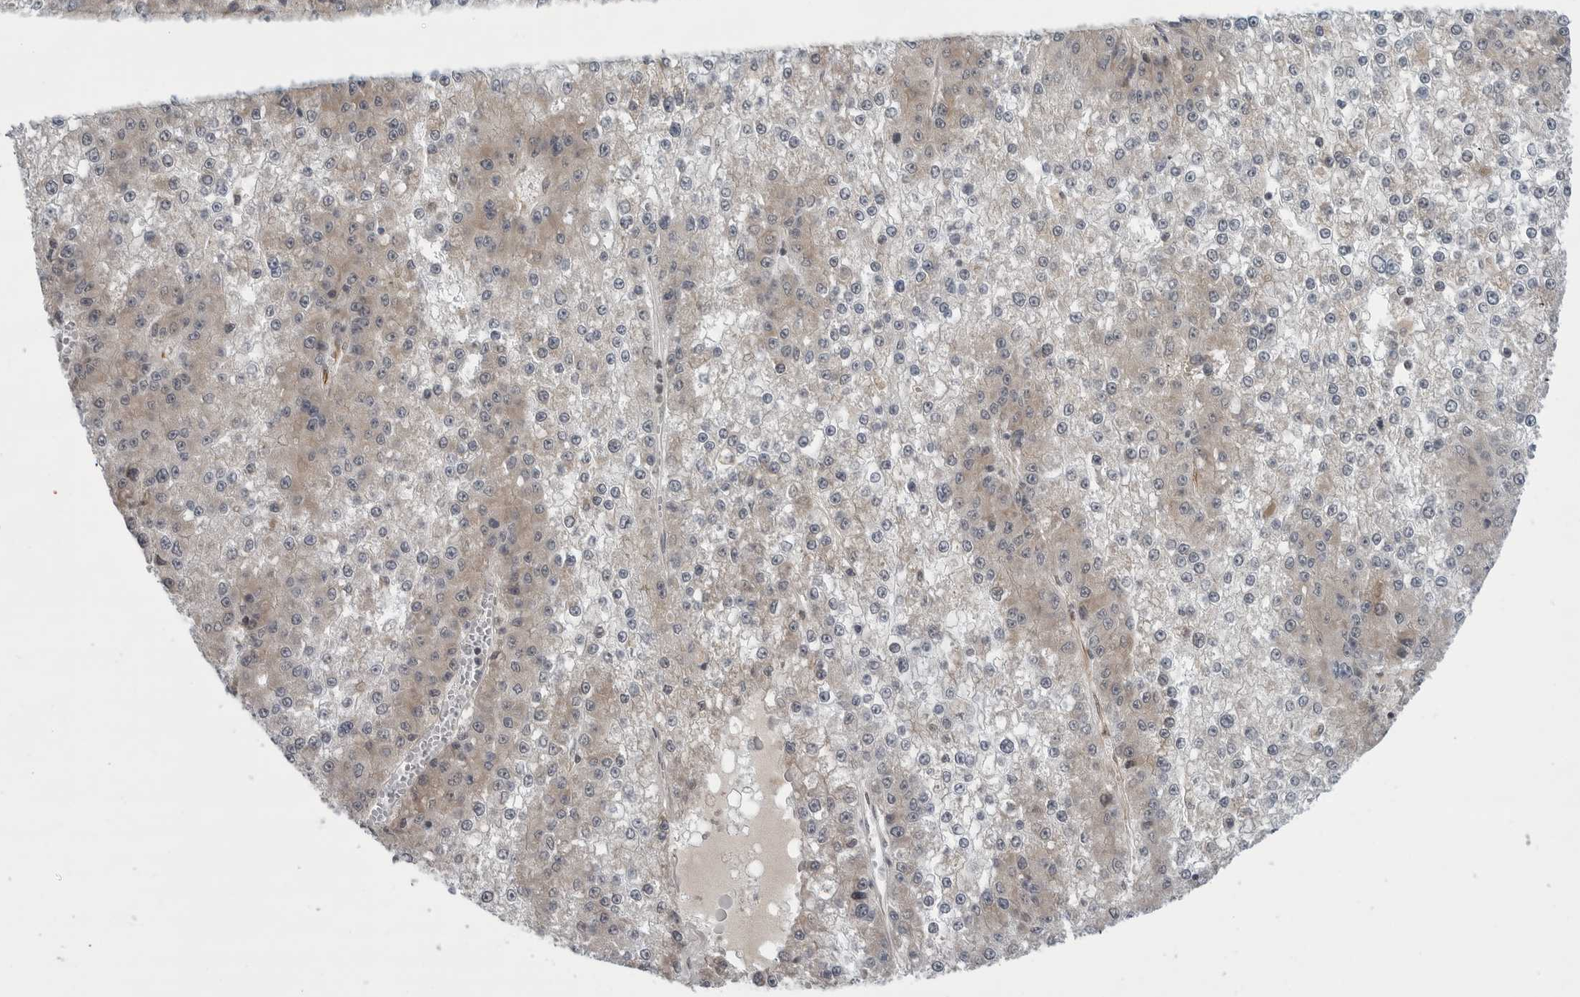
{"staining": {"intensity": "weak", "quantity": "25%-75%", "location": "cytoplasmic/membranous"}, "tissue": "liver cancer", "cell_type": "Tumor cells", "image_type": "cancer", "snomed": [{"axis": "morphology", "description": "Carcinoma, Hepatocellular, NOS"}, {"axis": "topography", "description": "Liver"}], "caption": "A brown stain highlights weak cytoplasmic/membranous expression of a protein in liver cancer (hepatocellular carcinoma) tumor cells.", "gene": "FAAP100", "patient": {"sex": "female", "age": 73}}